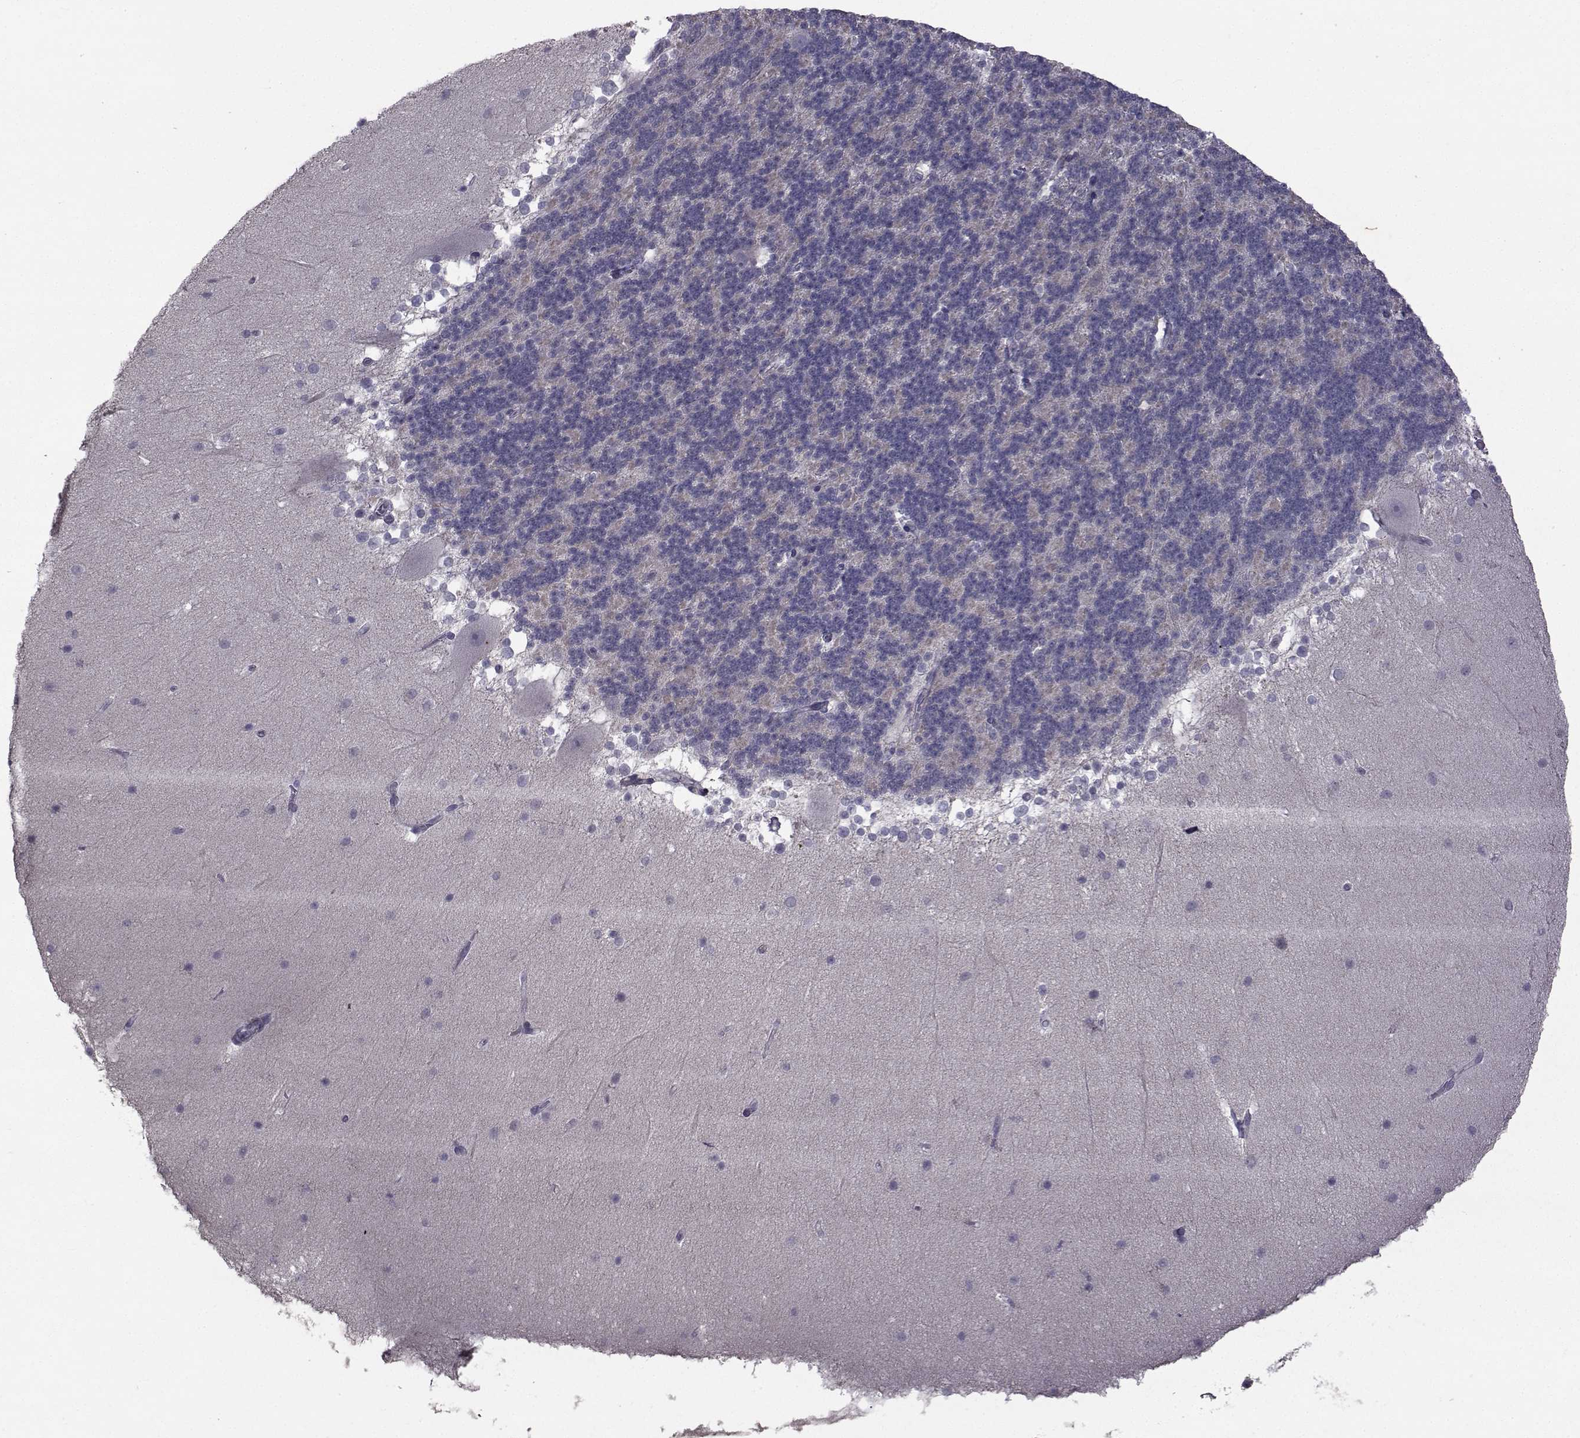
{"staining": {"intensity": "negative", "quantity": "none", "location": "none"}, "tissue": "cerebellum", "cell_type": "Cells in granular layer", "image_type": "normal", "snomed": [{"axis": "morphology", "description": "Normal tissue, NOS"}, {"axis": "topography", "description": "Cerebellum"}], "caption": "This photomicrograph is of unremarkable cerebellum stained with immunohistochemistry to label a protein in brown with the nuclei are counter-stained blue. There is no expression in cells in granular layer.", "gene": "FDXR", "patient": {"sex": "female", "age": 19}}